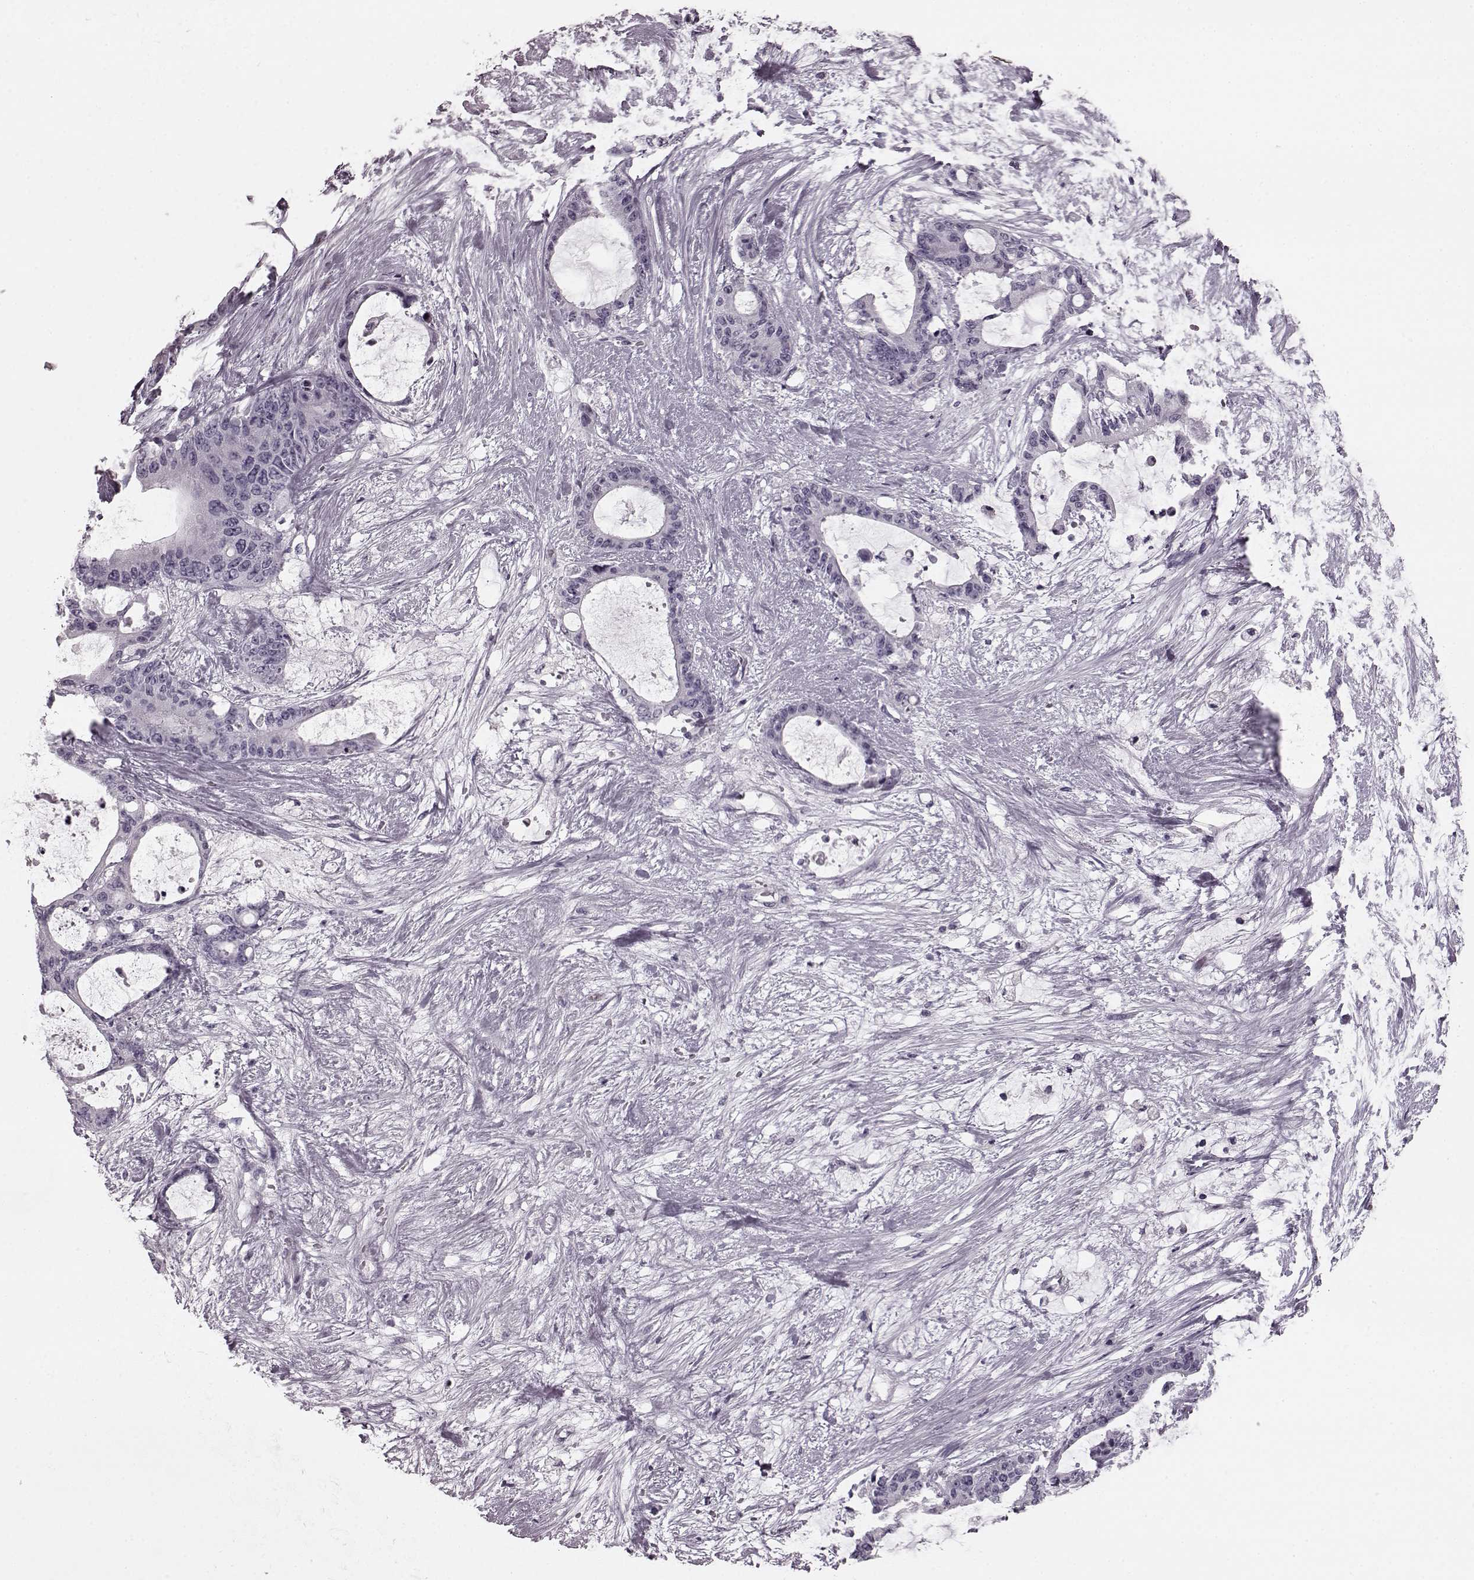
{"staining": {"intensity": "negative", "quantity": "none", "location": "none"}, "tissue": "liver cancer", "cell_type": "Tumor cells", "image_type": "cancer", "snomed": [{"axis": "morphology", "description": "Normal tissue, NOS"}, {"axis": "morphology", "description": "Cholangiocarcinoma"}, {"axis": "topography", "description": "Liver"}, {"axis": "topography", "description": "Peripheral nerve tissue"}], "caption": "Immunohistochemistry micrograph of human liver cancer stained for a protein (brown), which demonstrates no staining in tumor cells.", "gene": "CST7", "patient": {"sex": "female", "age": 73}}